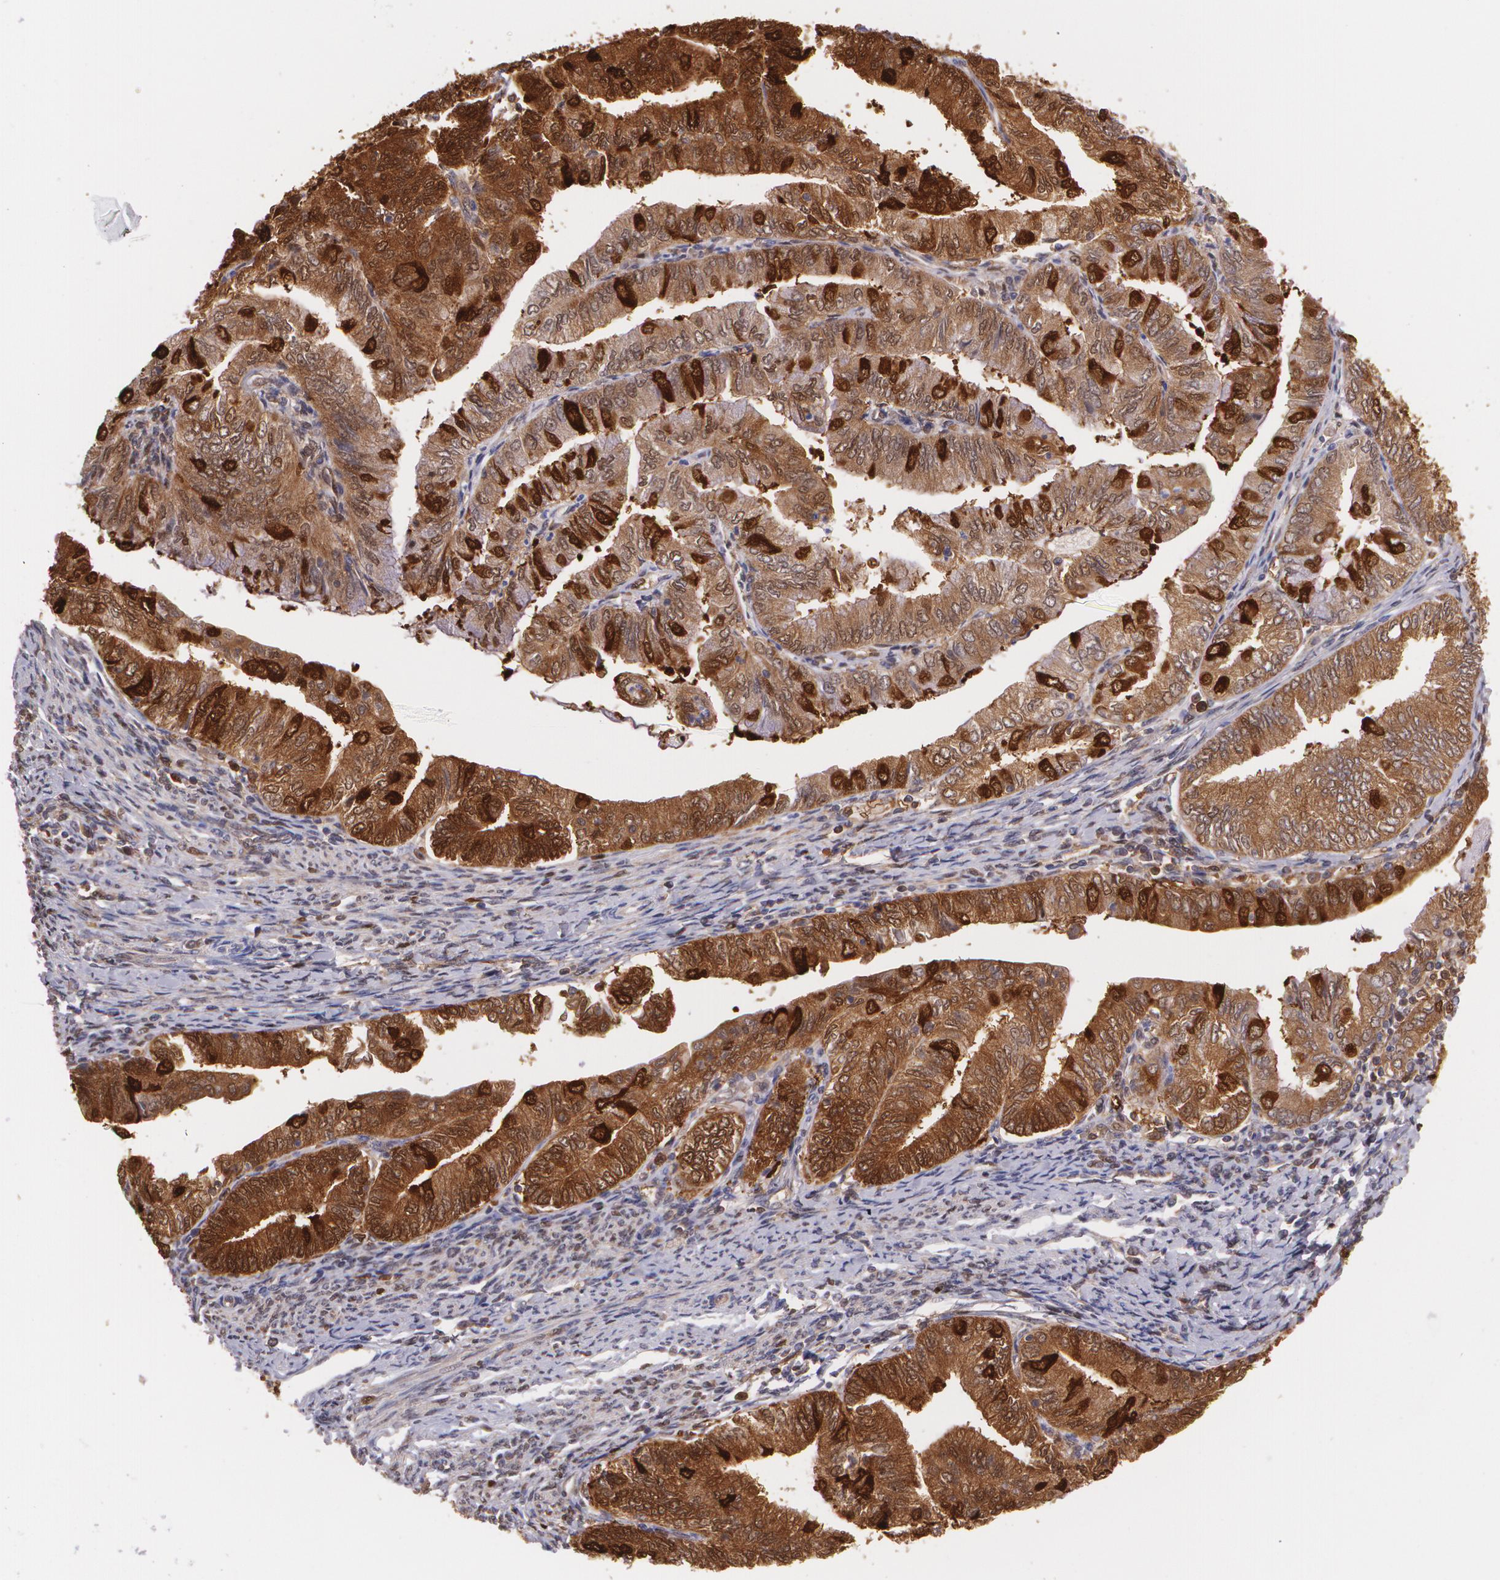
{"staining": {"intensity": "strong", "quantity": ">75%", "location": "cytoplasmic/membranous"}, "tissue": "endometrial cancer", "cell_type": "Tumor cells", "image_type": "cancer", "snomed": [{"axis": "morphology", "description": "Adenocarcinoma, NOS"}, {"axis": "topography", "description": "Endometrium"}], "caption": "Tumor cells show high levels of strong cytoplasmic/membranous staining in approximately >75% of cells in human endometrial cancer (adenocarcinoma).", "gene": "HSPH1", "patient": {"sex": "female", "age": 66}}